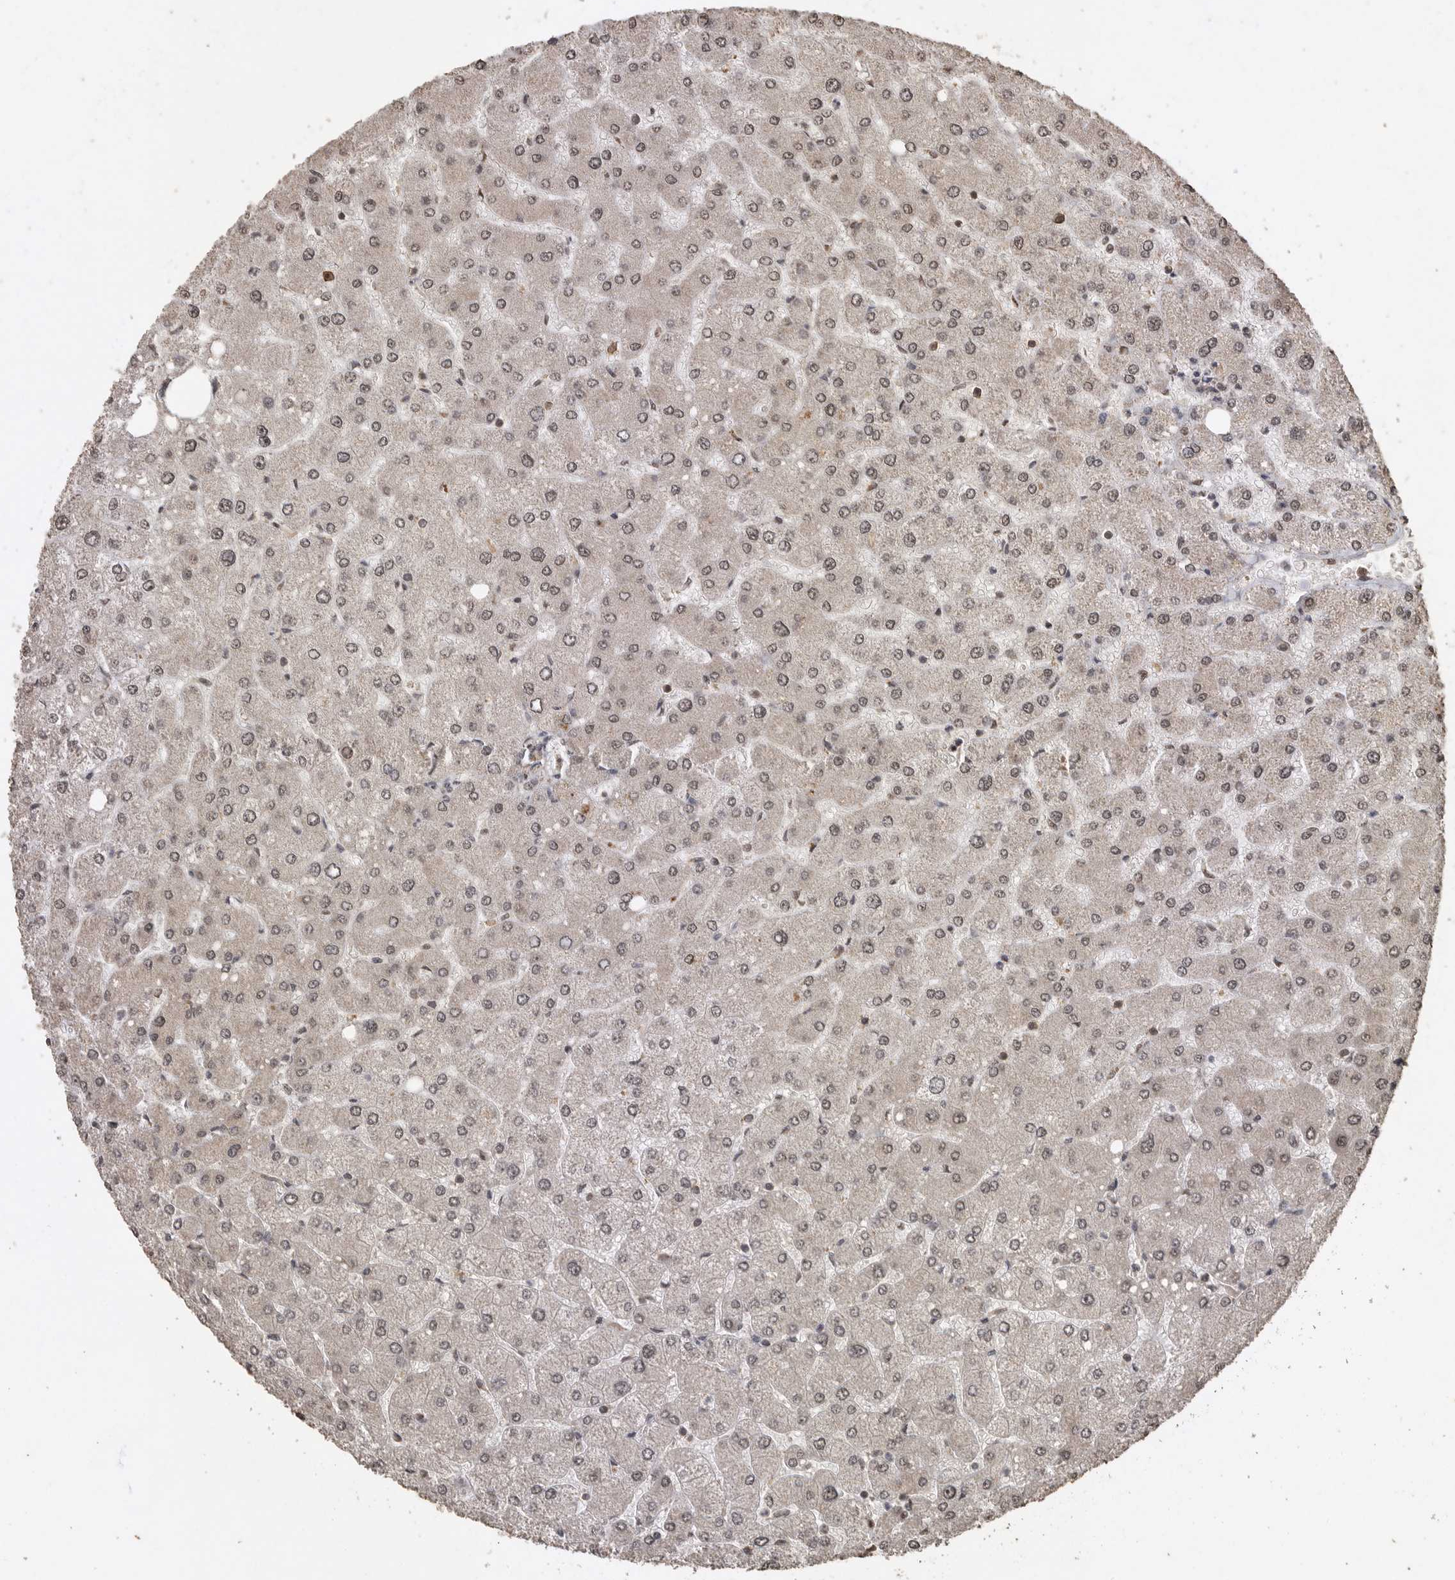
{"staining": {"intensity": "weak", "quantity": ">75%", "location": "cytoplasmic/membranous"}, "tissue": "liver", "cell_type": "Cholangiocytes", "image_type": "normal", "snomed": [{"axis": "morphology", "description": "Normal tissue, NOS"}, {"axis": "topography", "description": "Liver"}], "caption": "Immunohistochemical staining of unremarkable liver reveals >75% levels of weak cytoplasmic/membranous protein positivity in approximately >75% of cholangiocytes.", "gene": "PINK1", "patient": {"sex": "male", "age": 55}}